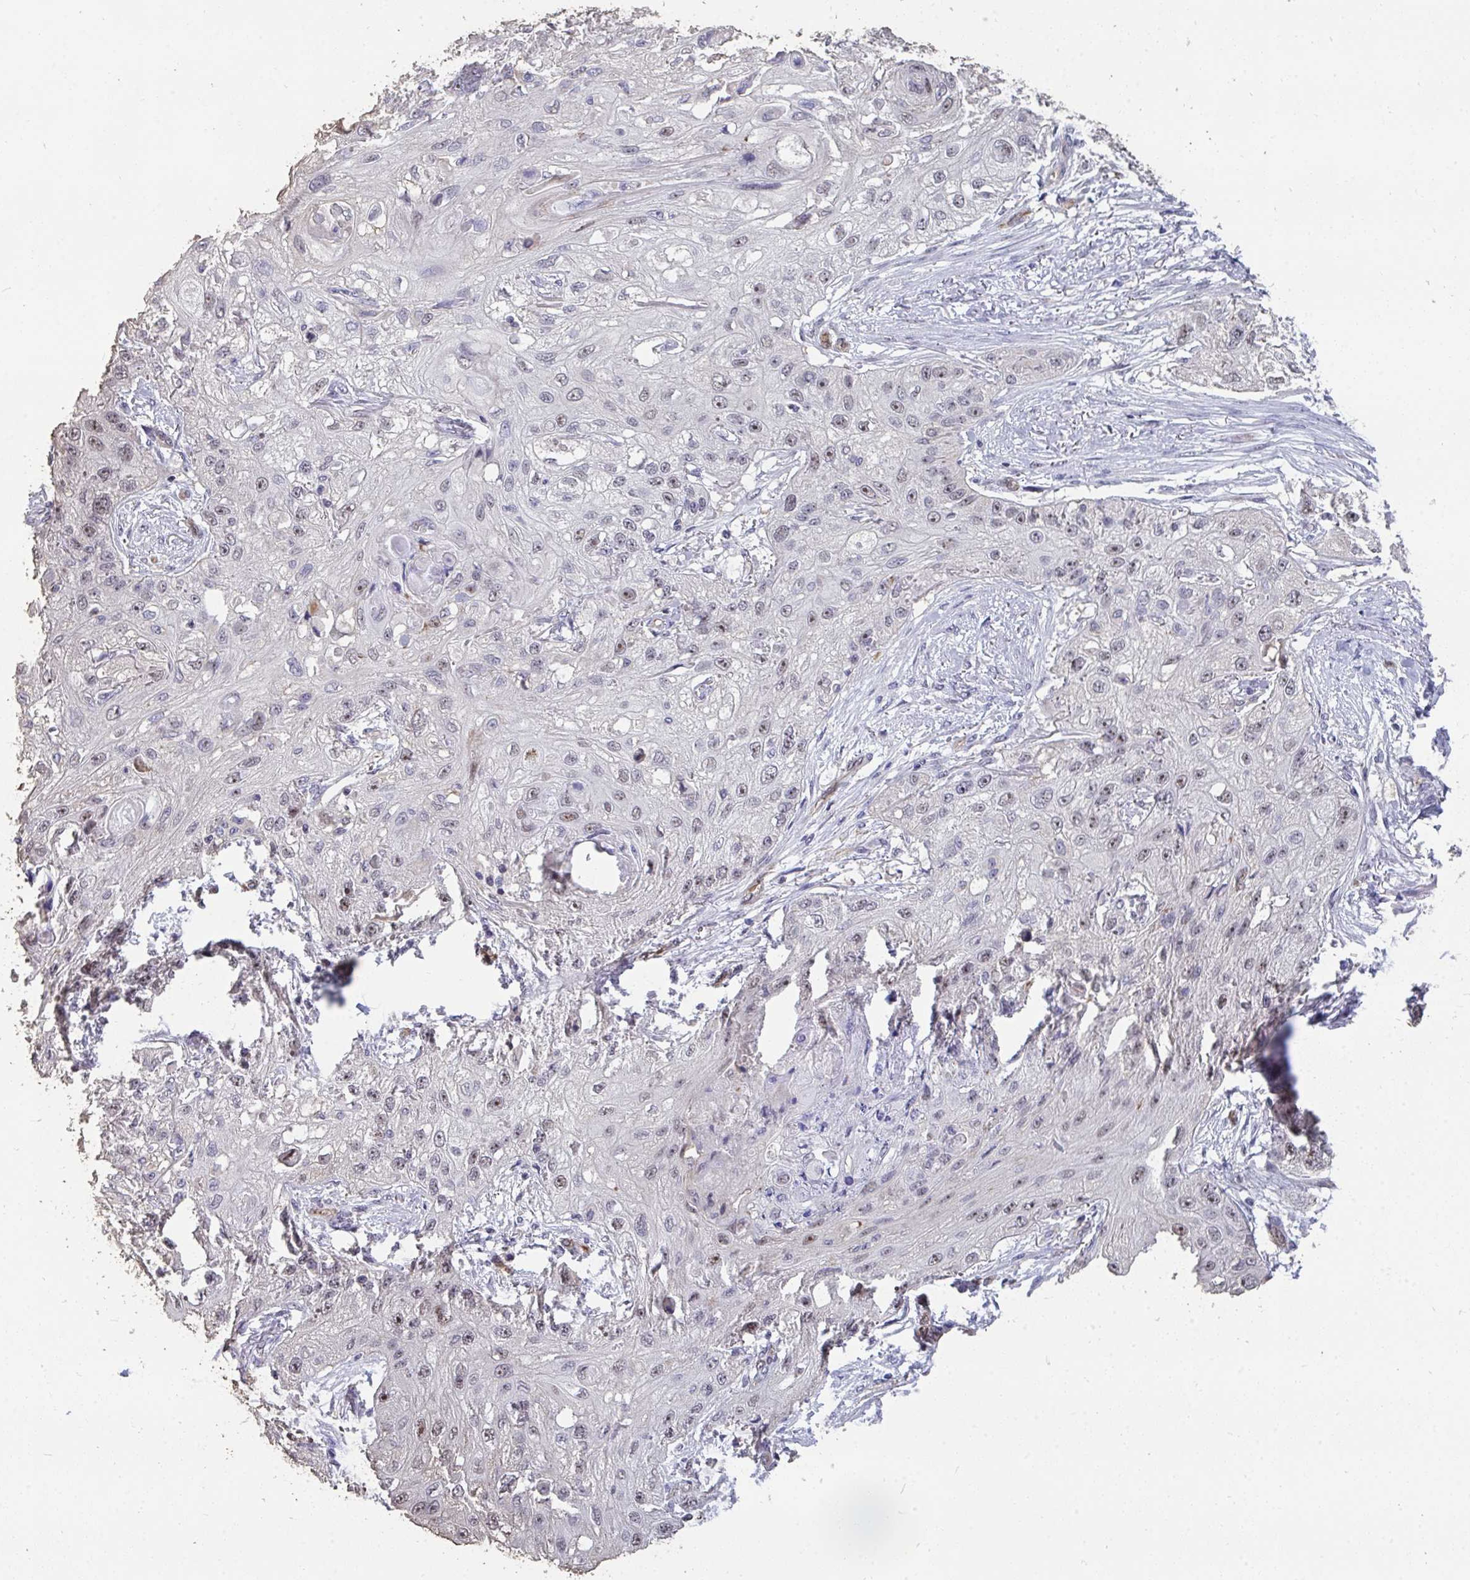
{"staining": {"intensity": "weak", "quantity": "25%-75%", "location": "cytoplasmic/membranous"}, "tissue": "skin cancer", "cell_type": "Tumor cells", "image_type": "cancer", "snomed": [{"axis": "morphology", "description": "Squamous cell carcinoma, NOS"}, {"axis": "topography", "description": "Skin"}, {"axis": "topography", "description": "Vulva"}], "caption": "DAB (3,3'-diaminobenzidine) immunohistochemical staining of skin squamous cell carcinoma shows weak cytoplasmic/membranous protein expression in approximately 25%-75% of tumor cells. Using DAB (3,3'-diaminobenzidine) (brown) and hematoxylin (blue) stains, captured at high magnification using brightfield microscopy.", "gene": "SENP3", "patient": {"sex": "female", "age": 86}}